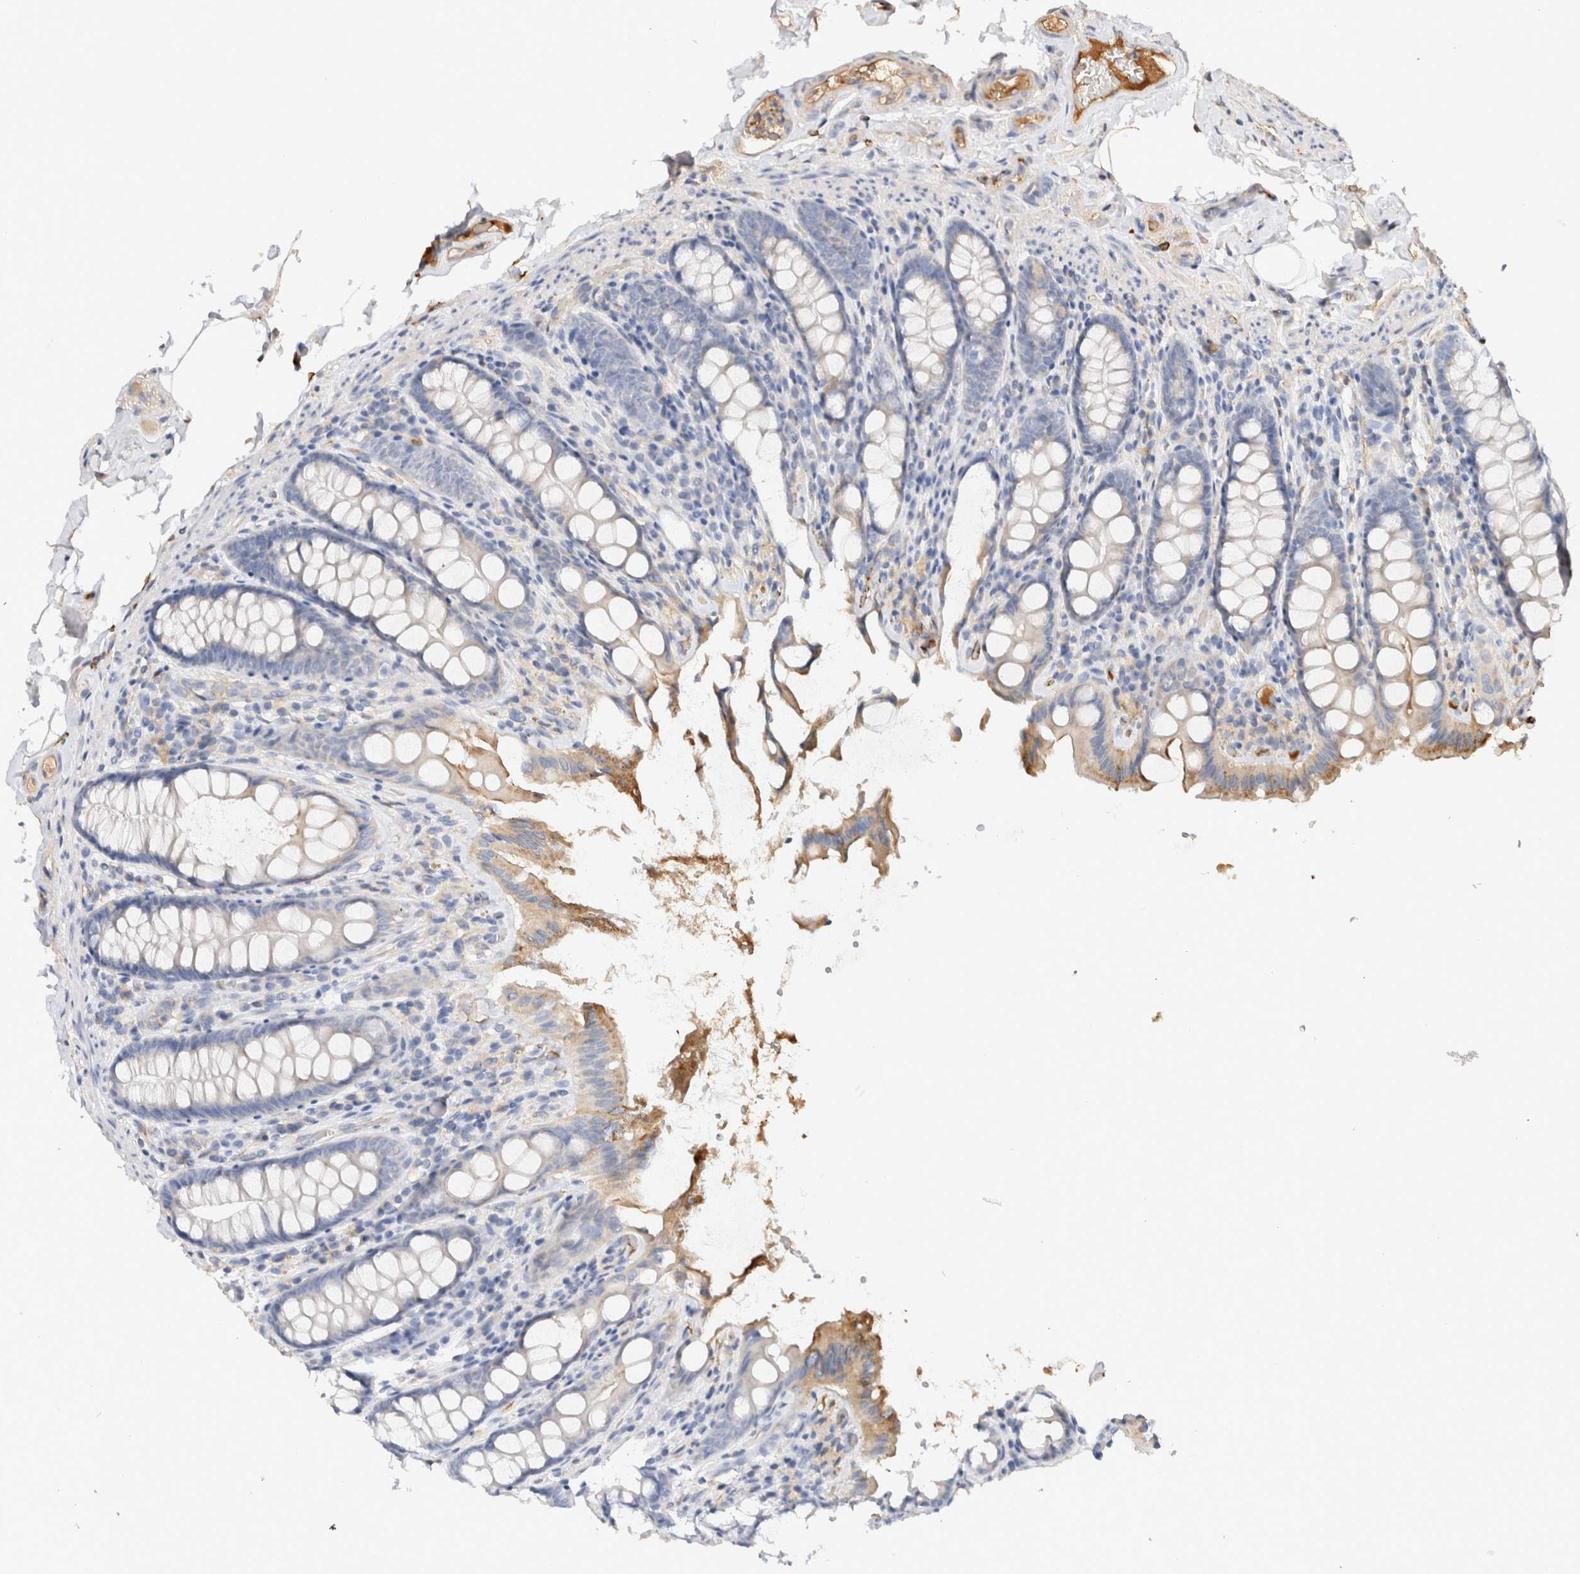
{"staining": {"intensity": "moderate", "quantity": ">75%", "location": "cytoplasmic/membranous"}, "tissue": "colon", "cell_type": "Endothelial cells", "image_type": "normal", "snomed": [{"axis": "morphology", "description": "Normal tissue, NOS"}, {"axis": "topography", "description": "Colon"}, {"axis": "topography", "description": "Peripheral nerve tissue"}], "caption": "Protein analysis of unremarkable colon displays moderate cytoplasmic/membranous positivity in approximately >75% of endothelial cells.", "gene": "PROS1", "patient": {"sex": "female", "age": 61}}